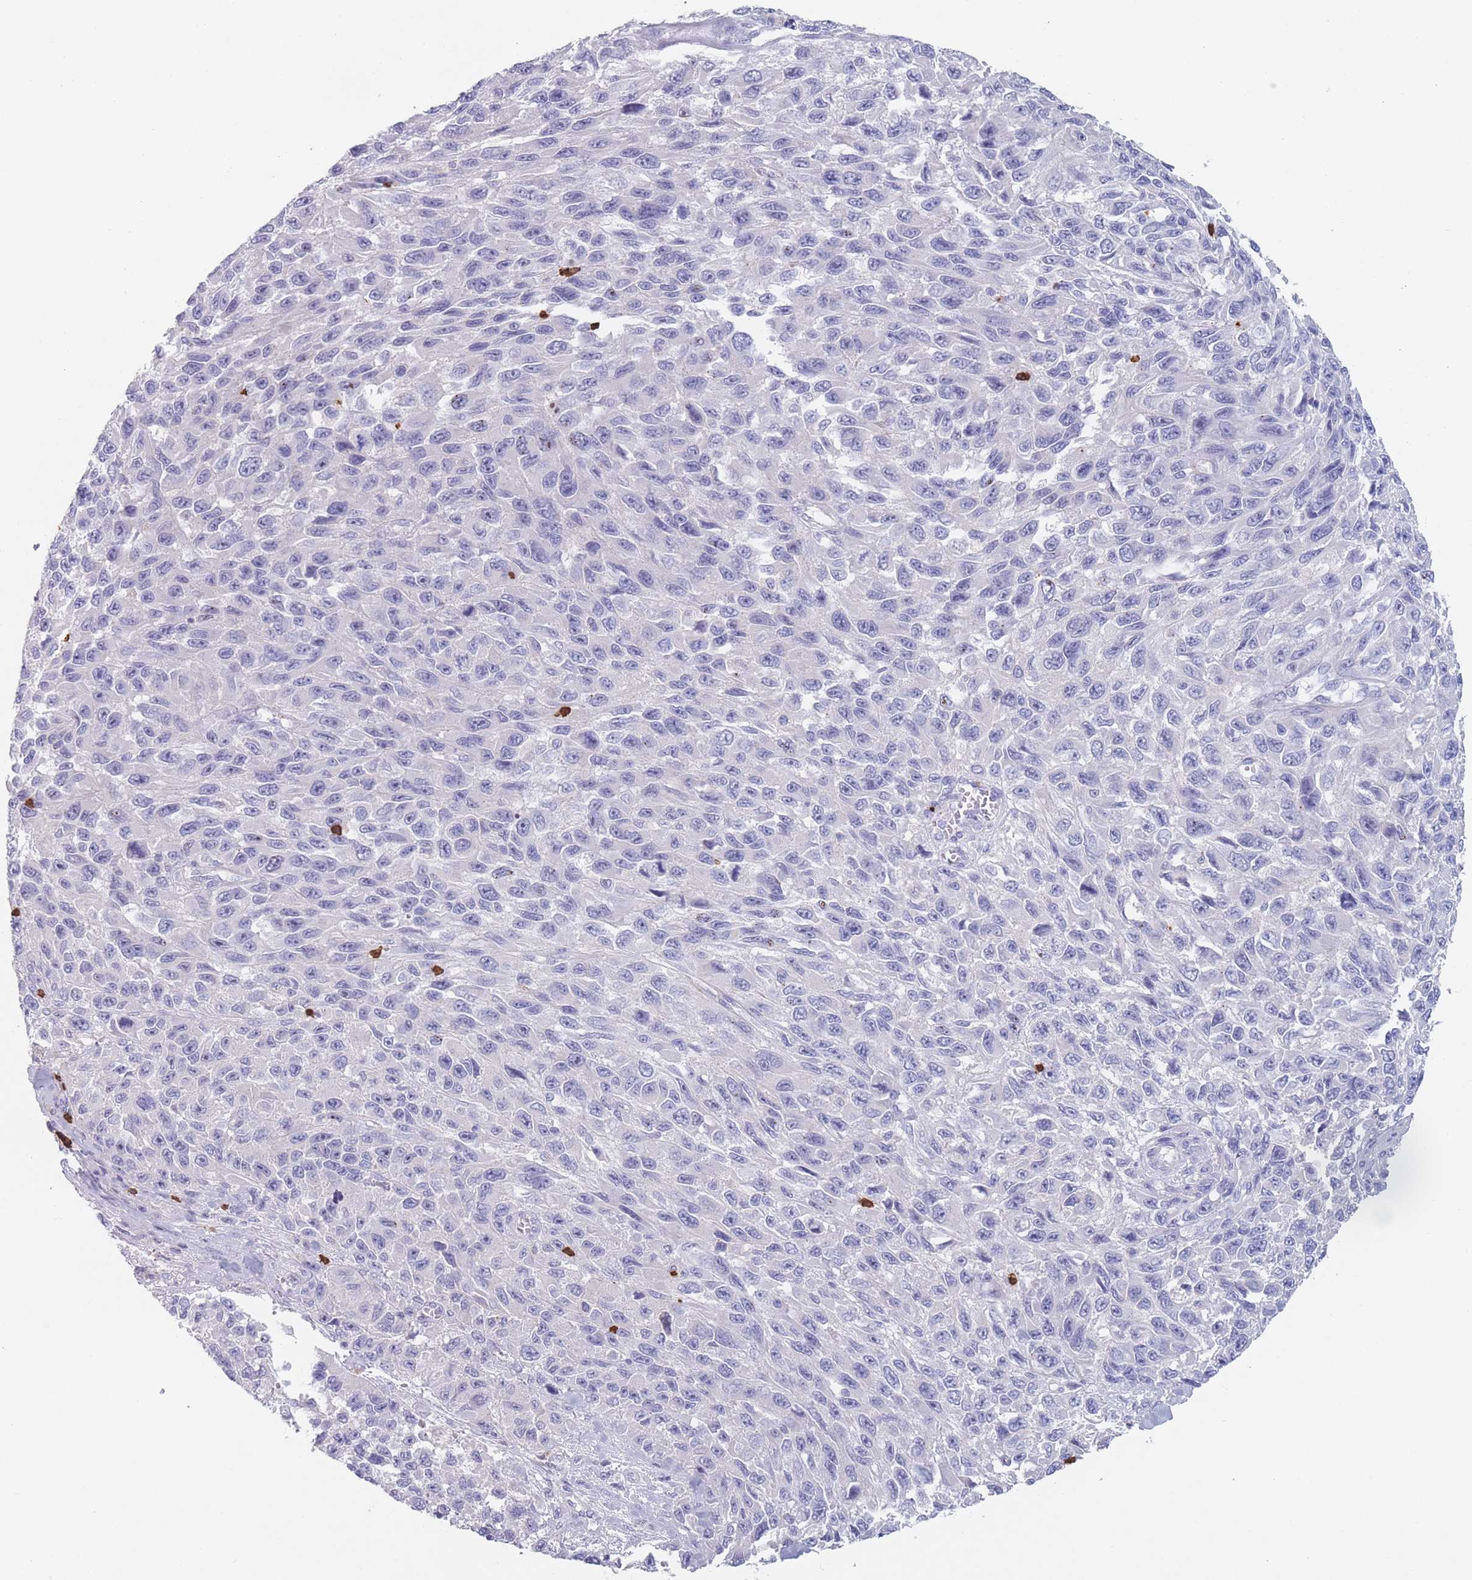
{"staining": {"intensity": "negative", "quantity": "none", "location": "none"}, "tissue": "melanoma", "cell_type": "Tumor cells", "image_type": "cancer", "snomed": [{"axis": "morphology", "description": "Malignant melanoma, NOS"}, {"axis": "topography", "description": "Skin"}], "caption": "Immunohistochemistry (IHC) of malignant melanoma shows no staining in tumor cells.", "gene": "ATP1A3", "patient": {"sex": "female", "age": 96}}